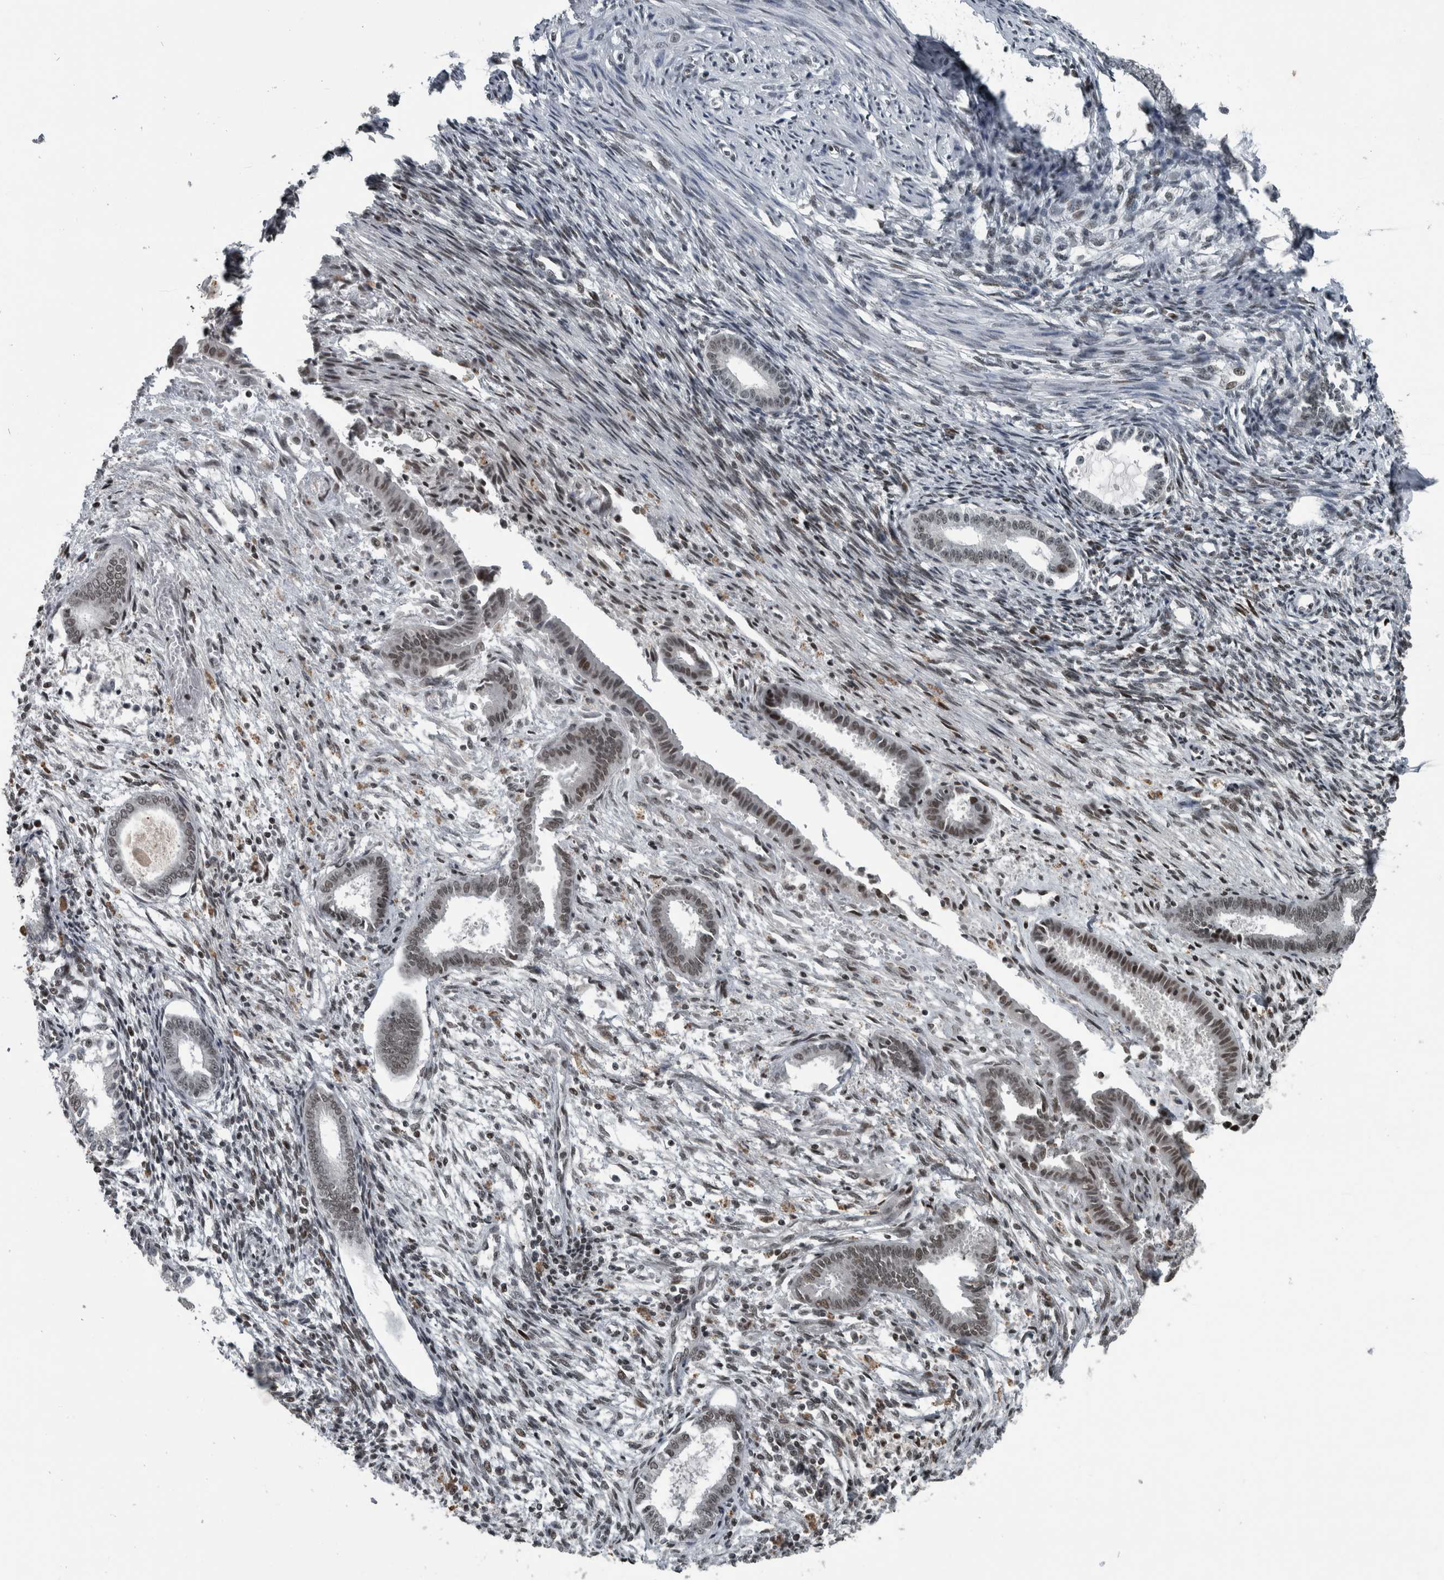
{"staining": {"intensity": "weak", "quantity": "25%-75%", "location": "nuclear"}, "tissue": "endometrium", "cell_type": "Cells in endometrial stroma", "image_type": "normal", "snomed": [{"axis": "morphology", "description": "Normal tissue, NOS"}, {"axis": "topography", "description": "Endometrium"}], "caption": "Protein expression analysis of normal human endometrium reveals weak nuclear staining in approximately 25%-75% of cells in endometrial stroma. Immunohistochemistry (ihc) stains the protein of interest in brown and the nuclei are stained blue.", "gene": "UNC50", "patient": {"sex": "female", "age": 56}}